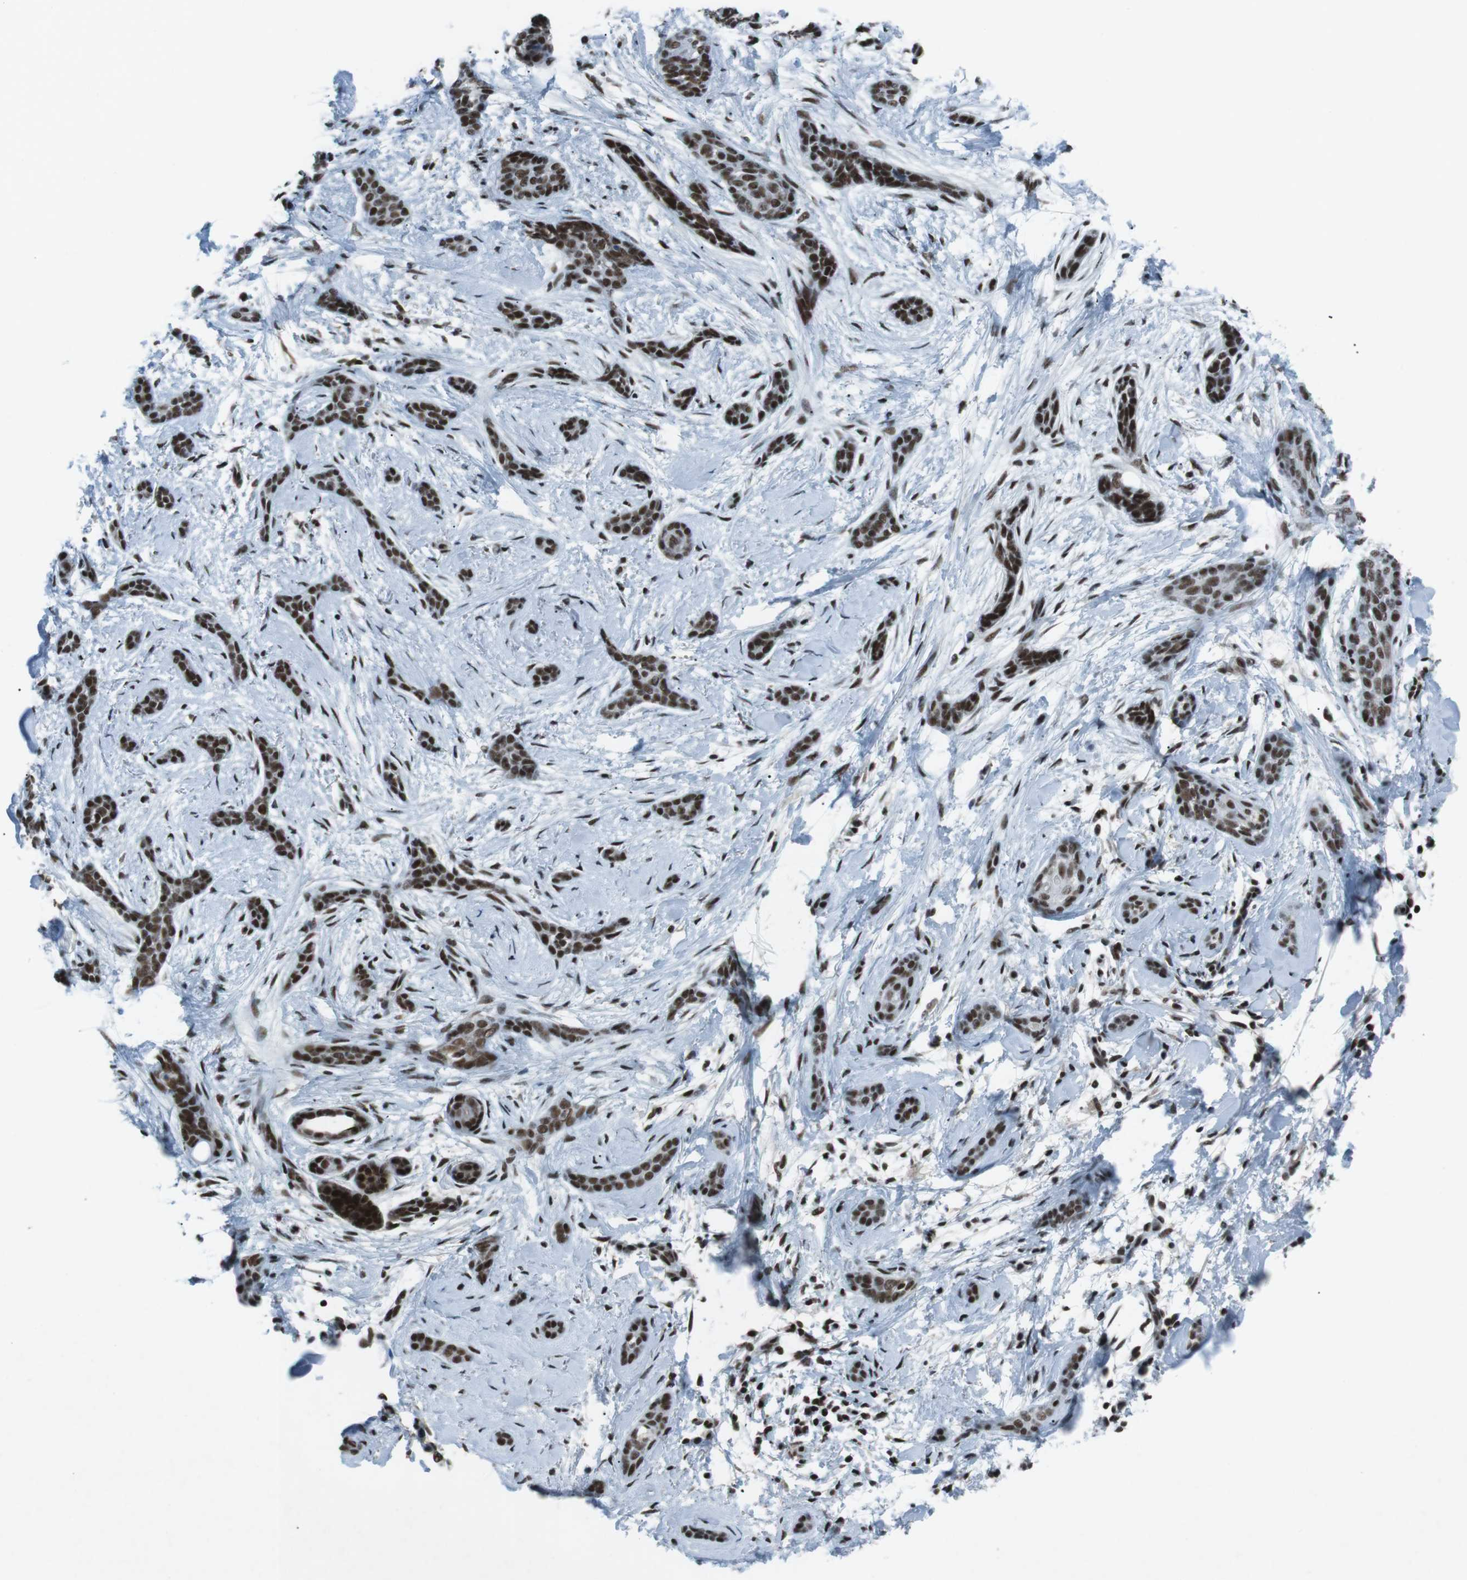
{"staining": {"intensity": "strong", "quantity": ">75%", "location": "nuclear"}, "tissue": "skin cancer", "cell_type": "Tumor cells", "image_type": "cancer", "snomed": [{"axis": "morphology", "description": "Basal cell carcinoma"}, {"axis": "morphology", "description": "Adnexal tumor, benign"}, {"axis": "topography", "description": "Skin"}], "caption": "About >75% of tumor cells in basal cell carcinoma (skin) exhibit strong nuclear protein expression as visualized by brown immunohistochemical staining.", "gene": "TAF1", "patient": {"sex": "female", "age": 42}}